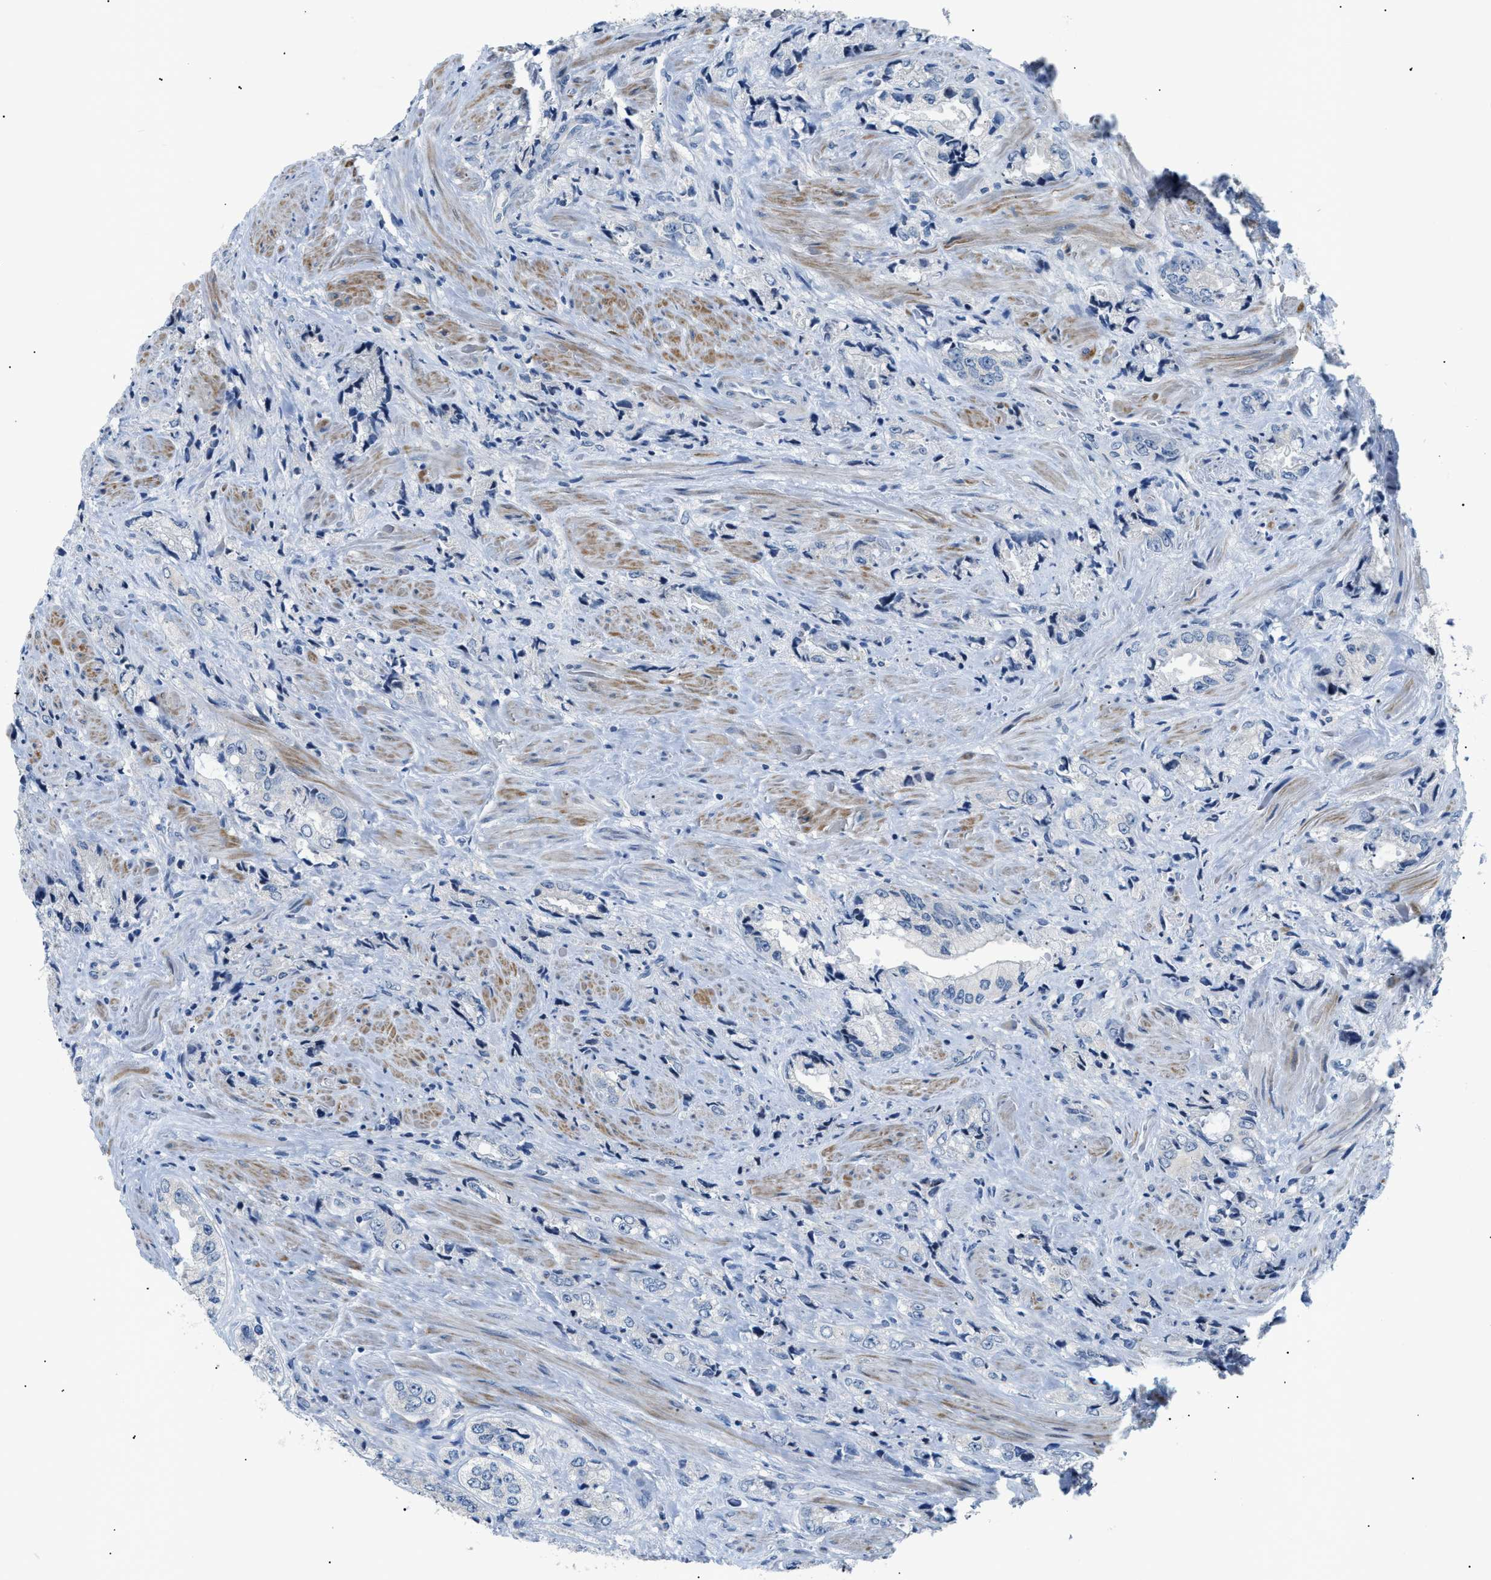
{"staining": {"intensity": "negative", "quantity": "none", "location": "none"}, "tissue": "prostate cancer", "cell_type": "Tumor cells", "image_type": "cancer", "snomed": [{"axis": "morphology", "description": "Adenocarcinoma, High grade"}, {"axis": "topography", "description": "Prostate"}], "caption": "DAB (3,3'-diaminobenzidine) immunohistochemical staining of prostate adenocarcinoma (high-grade) shows no significant staining in tumor cells.", "gene": "FDCSP", "patient": {"sex": "male", "age": 61}}